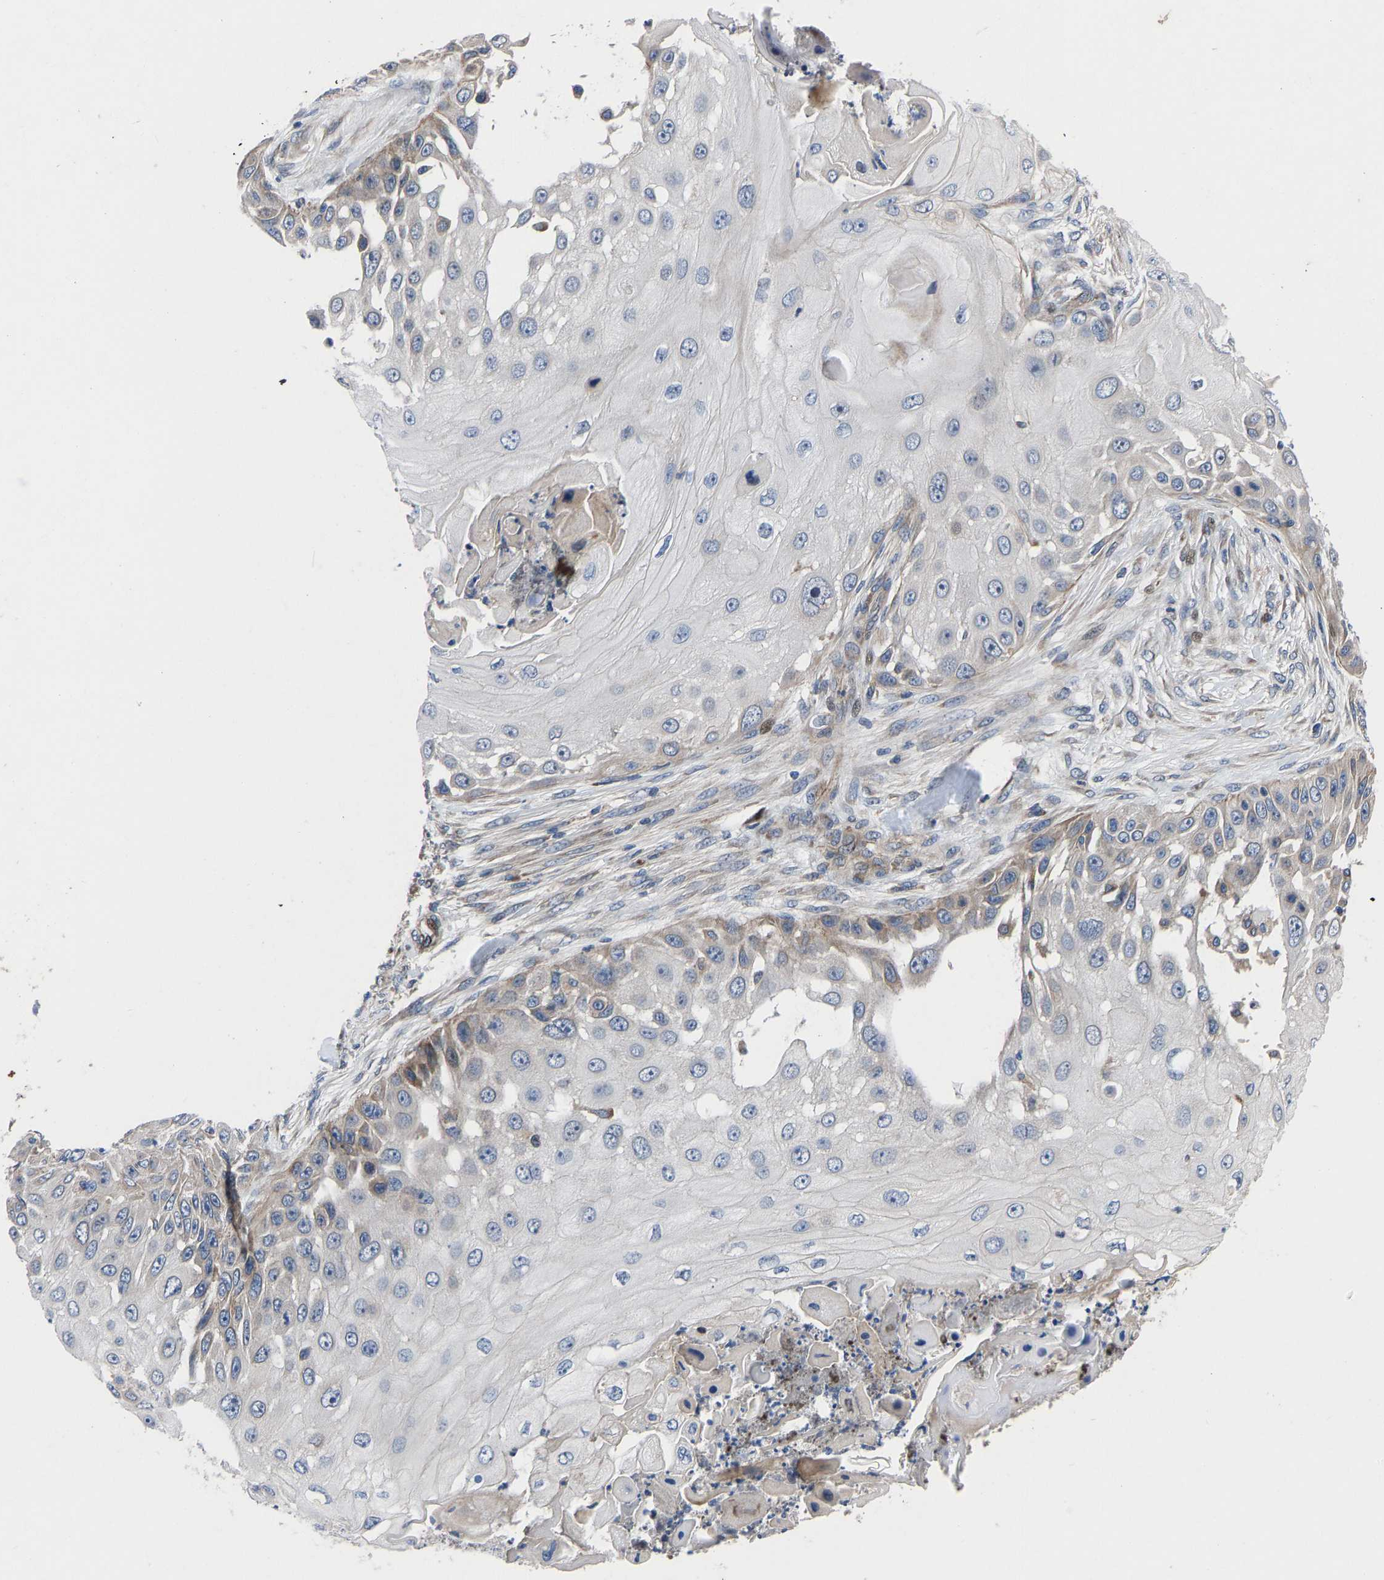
{"staining": {"intensity": "weak", "quantity": "<25%", "location": "cytoplasmic/membranous"}, "tissue": "skin cancer", "cell_type": "Tumor cells", "image_type": "cancer", "snomed": [{"axis": "morphology", "description": "Squamous cell carcinoma, NOS"}, {"axis": "topography", "description": "Skin"}], "caption": "Tumor cells show no significant expression in skin squamous cell carcinoma.", "gene": "TMEM38B", "patient": {"sex": "female", "age": 44}}